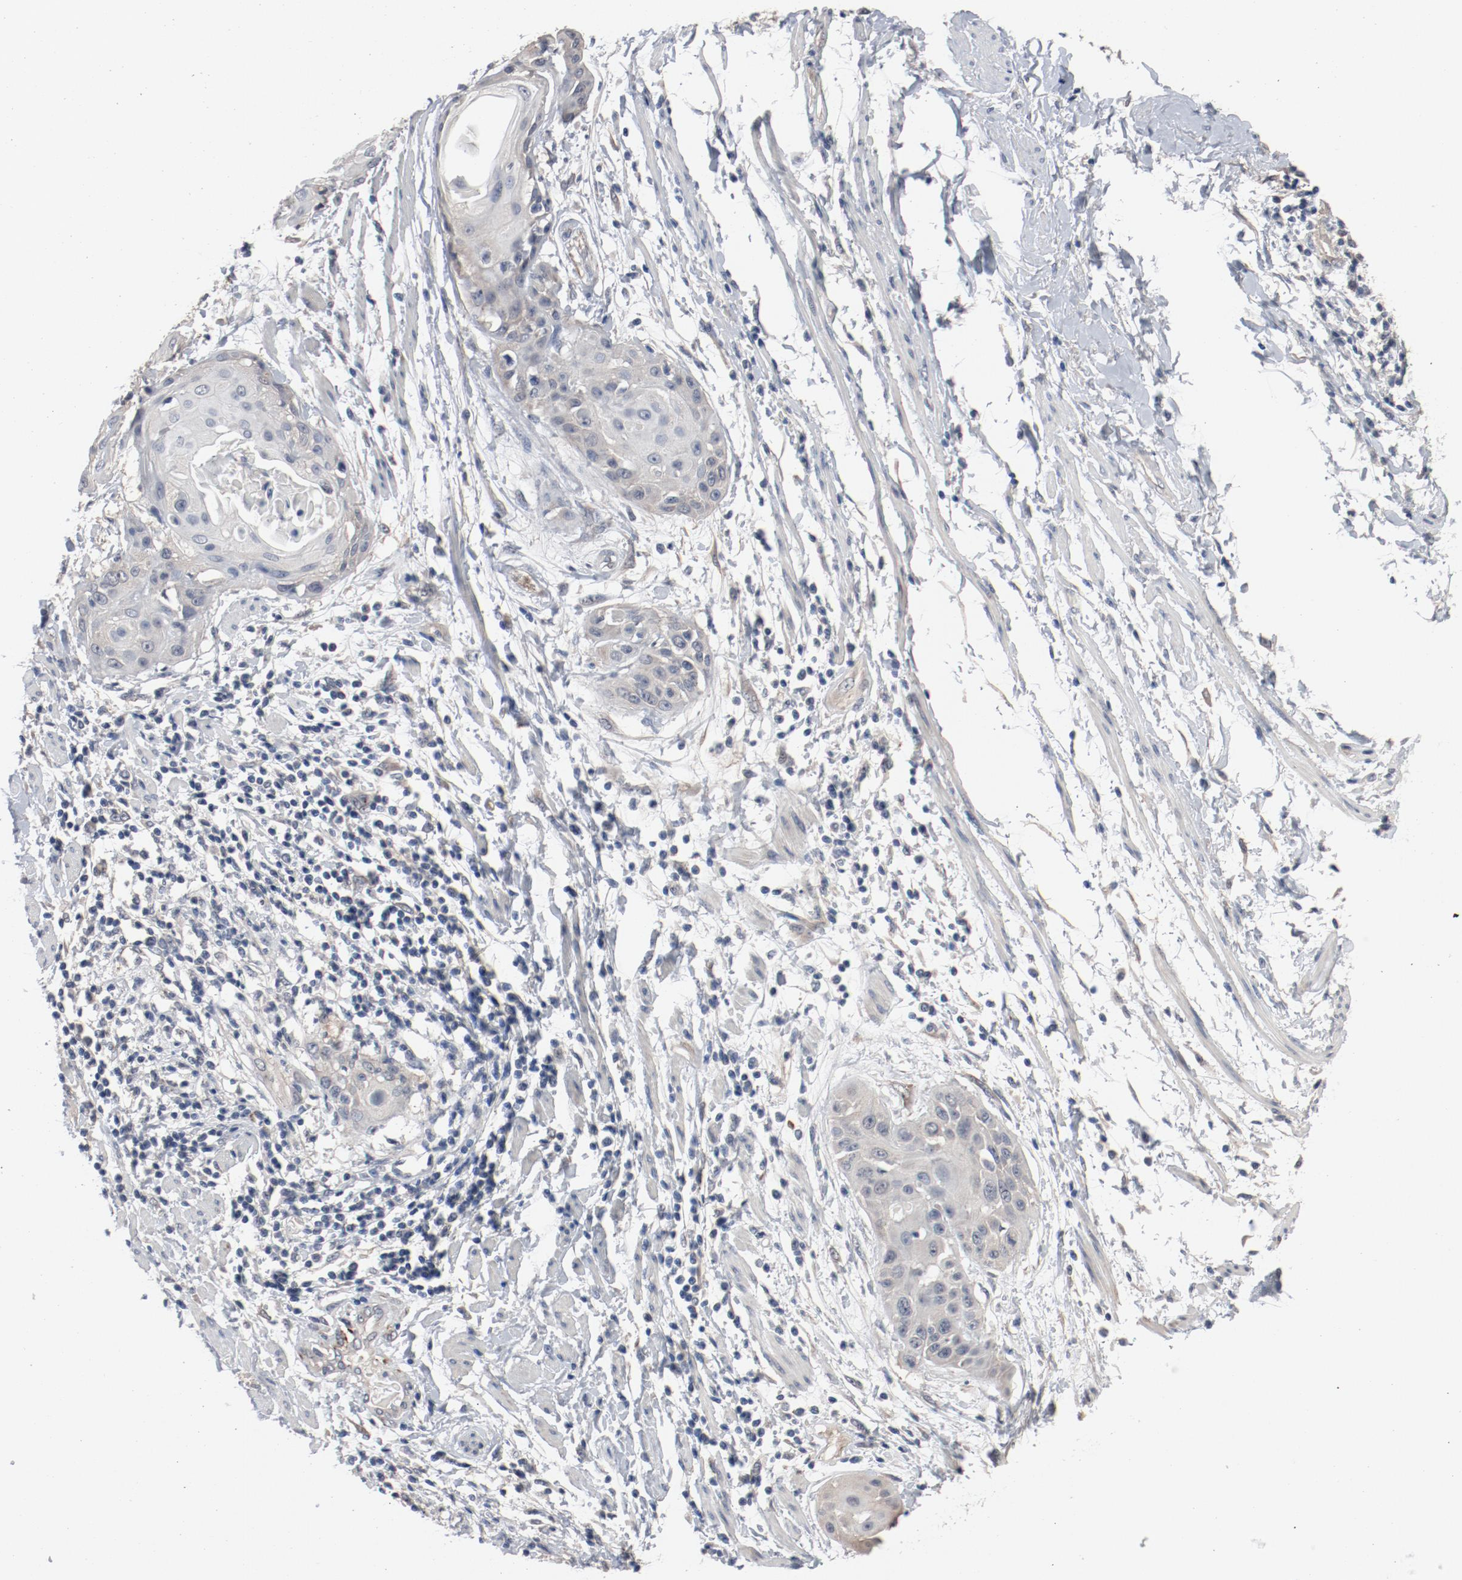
{"staining": {"intensity": "weak", "quantity": ">75%", "location": "cytoplasmic/membranous"}, "tissue": "cervical cancer", "cell_type": "Tumor cells", "image_type": "cancer", "snomed": [{"axis": "morphology", "description": "Squamous cell carcinoma, NOS"}, {"axis": "topography", "description": "Cervix"}], "caption": "A low amount of weak cytoplasmic/membranous expression is seen in about >75% of tumor cells in squamous cell carcinoma (cervical) tissue.", "gene": "DNAL4", "patient": {"sex": "female", "age": 57}}